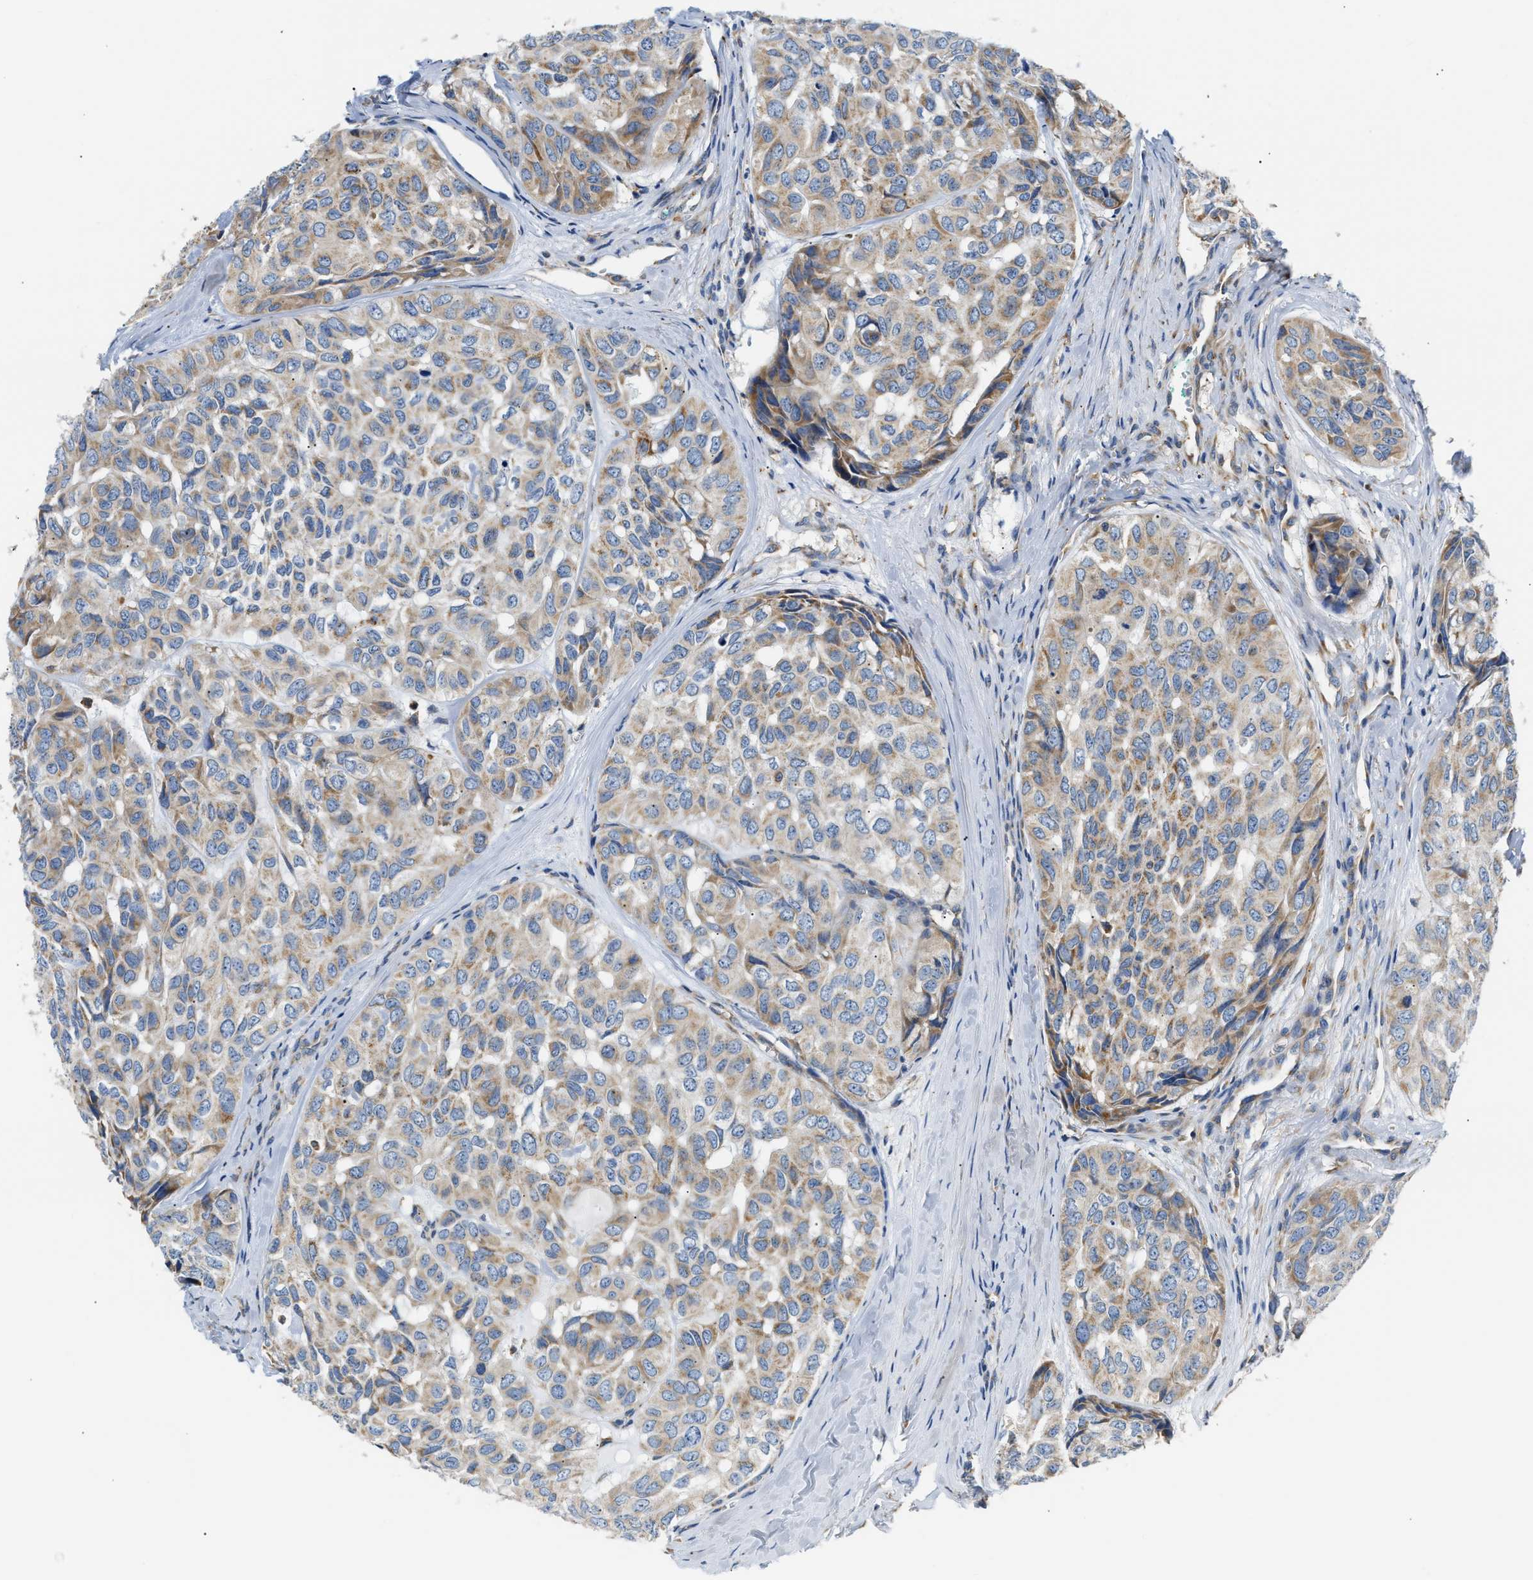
{"staining": {"intensity": "weak", "quantity": ">75%", "location": "cytoplasmic/membranous"}, "tissue": "head and neck cancer", "cell_type": "Tumor cells", "image_type": "cancer", "snomed": [{"axis": "morphology", "description": "Adenocarcinoma, NOS"}, {"axis": "topography", "description": "Salivary gland, NOS"}, {"axis": "topography", "description": "Head-Neck"}], "caption": "Protein staining displays weak cytoplasmic/membranous positivity in about >75% of tumor cells in head and neck cancer. The staining is performed using DAB (3,3'-diaminobenzidine) brown chromogen to label protein expression. The nuclei are counter-stained blue using hematoxylin.", "gene": "HDHD3", "patient": {"sex": "female", "age": 76}}